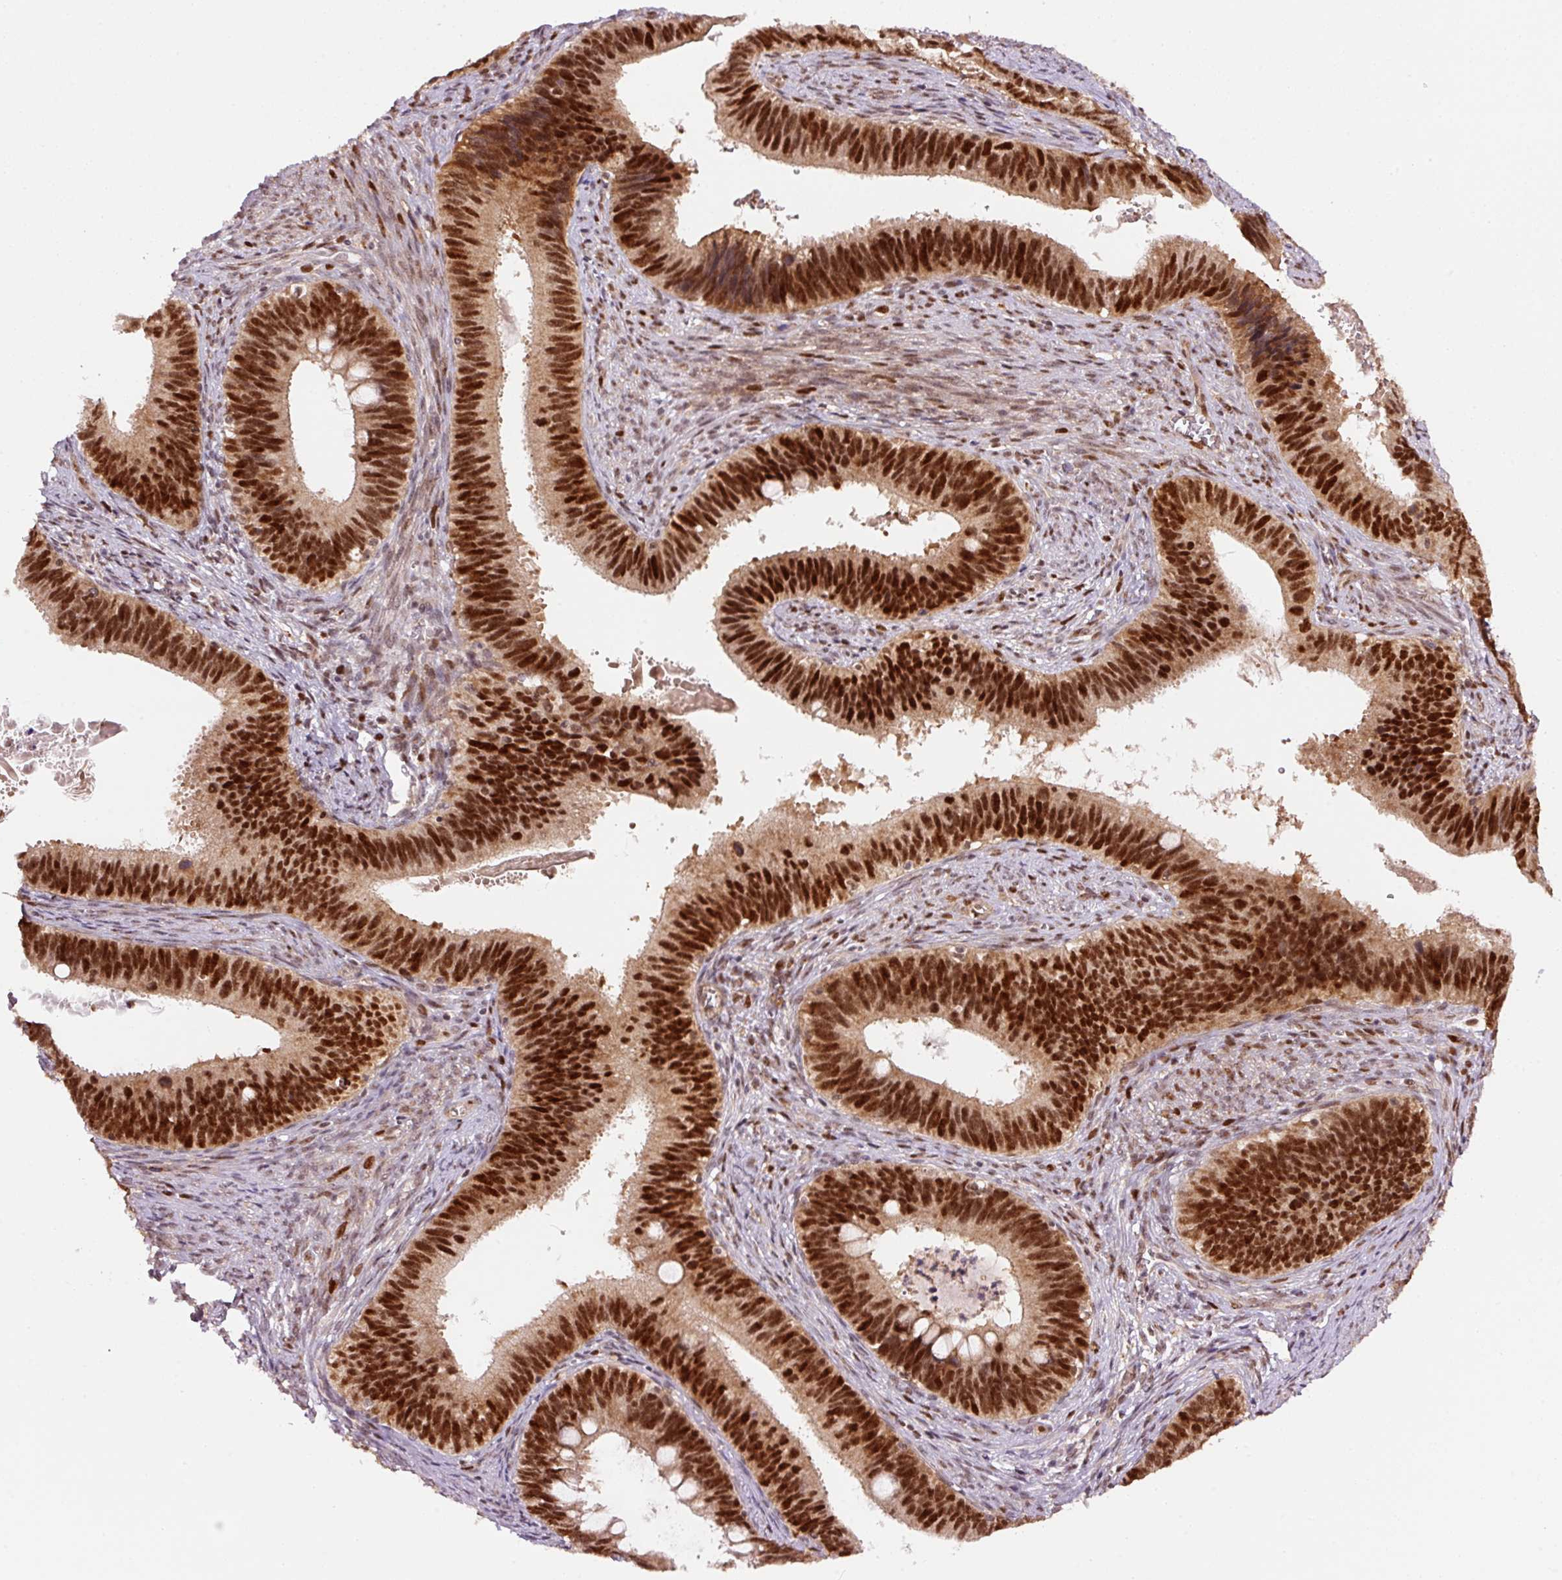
{"staining": {"intensity": "strong", "quantity": ">75%", "location": "nuclear"}, "tissue": "cervical cancer", "cell_type": "Tumor cells", "image_type": "cancer", "snomed": [{"axis": "morphology", "description": "Adenocarcinoma, NOS"}, {"axis": "topography", "description": "Cervix"}], "caption": "Immunohistochemistry (IHC) (DAB) staining of human cervical cancer exhibits strong nuclear protein staining in about >75% of tumor cells.", "gene": "RFC4", "patient": {"sex": "female", "age": 42}}